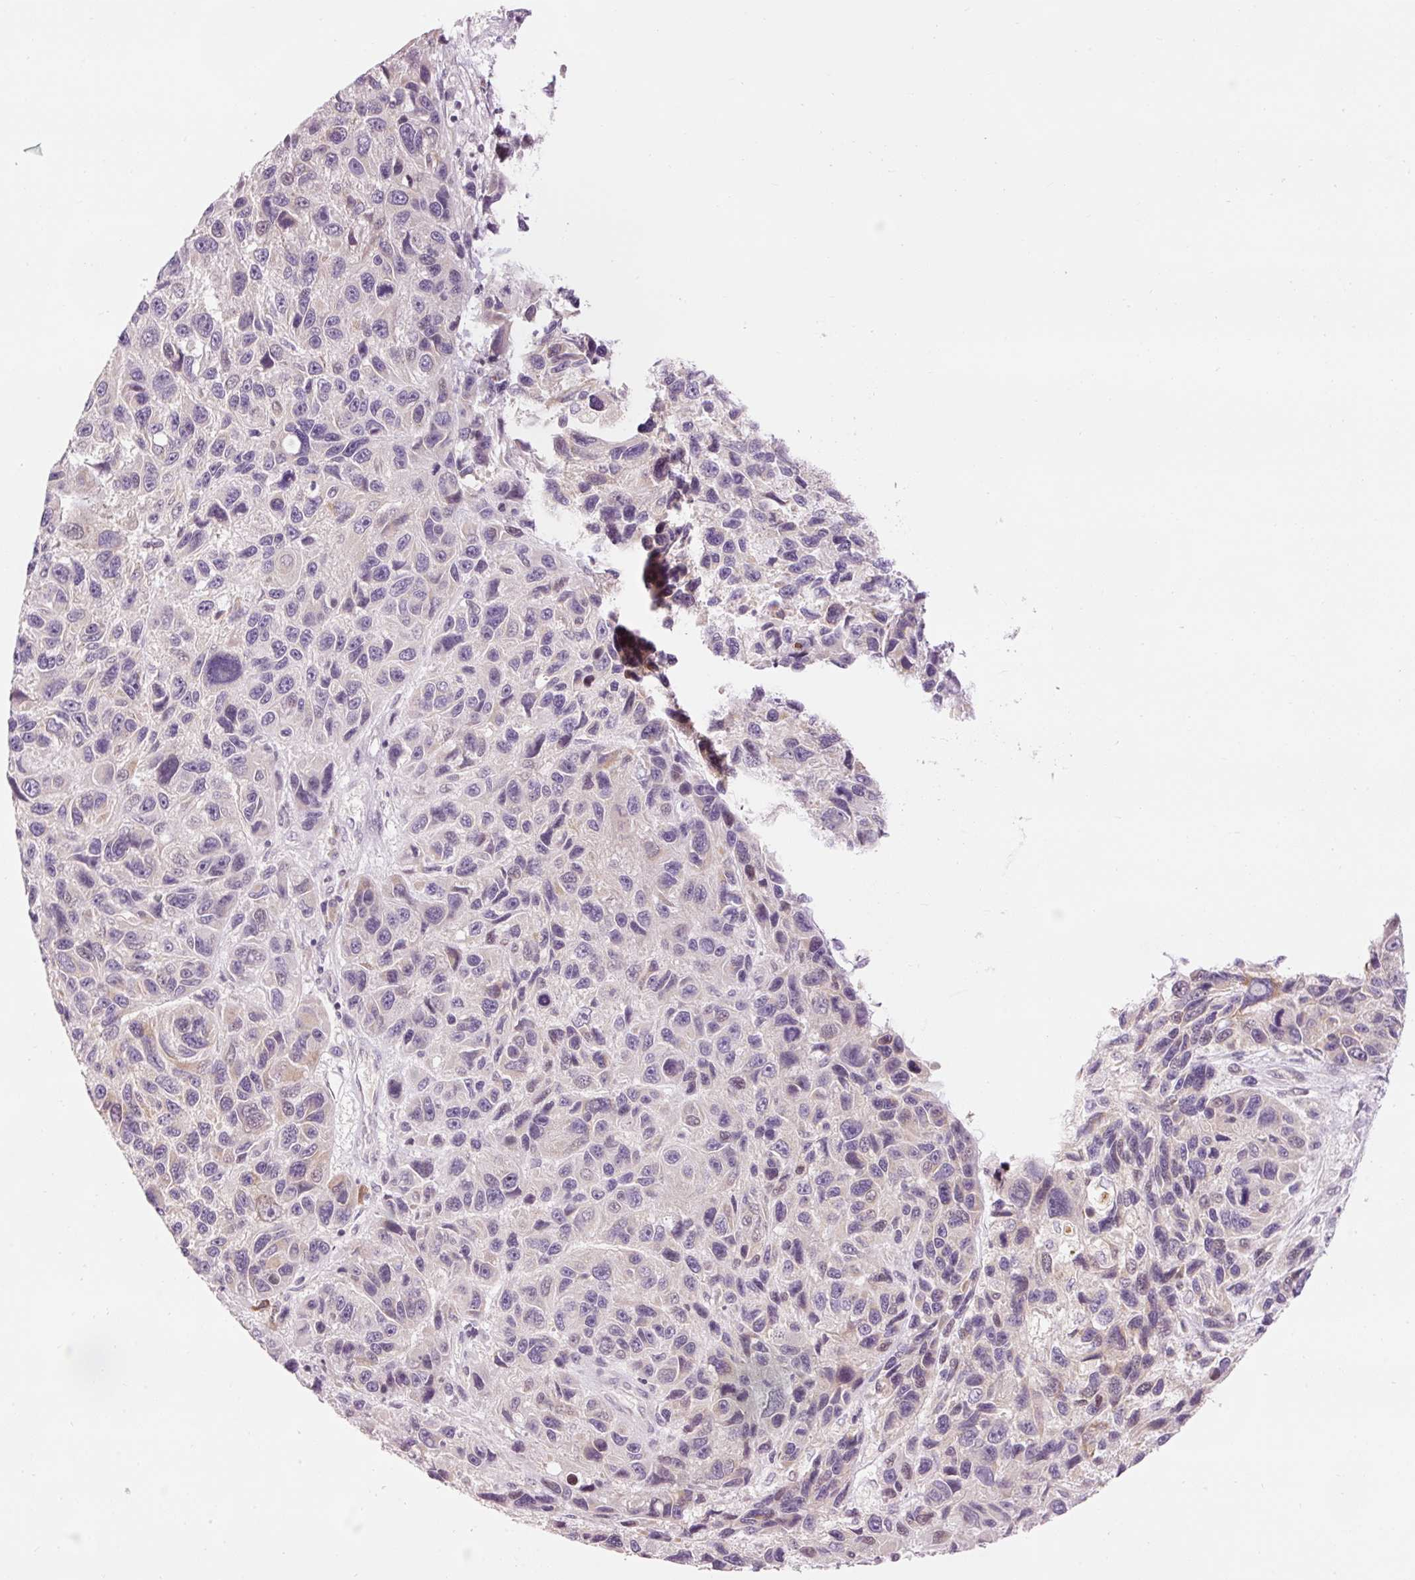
{"staining": {"intensity": "negative", "quantity": "none", "location": "none"}, "tissue": "melanoma", "cell_type": "Tumor cells", "image_type": "cancer", "snomed": [{"axis": "morphology", "description": "Malignant melanoma, NOS"}, {"axis": "topography", "description": "Skin"}], "caption": "Melanoma was stained to show a protein in brown. There is no significant expression in tumor cells. Brightfield microscopy of immunohistochemistry stained with DAB (3,3'-diaminobenzidine) (brown) and hematoxylin (blue), captured at high magnification.", "gene": "ABHD11", "patient": {"sex": "male", "age": 53}}